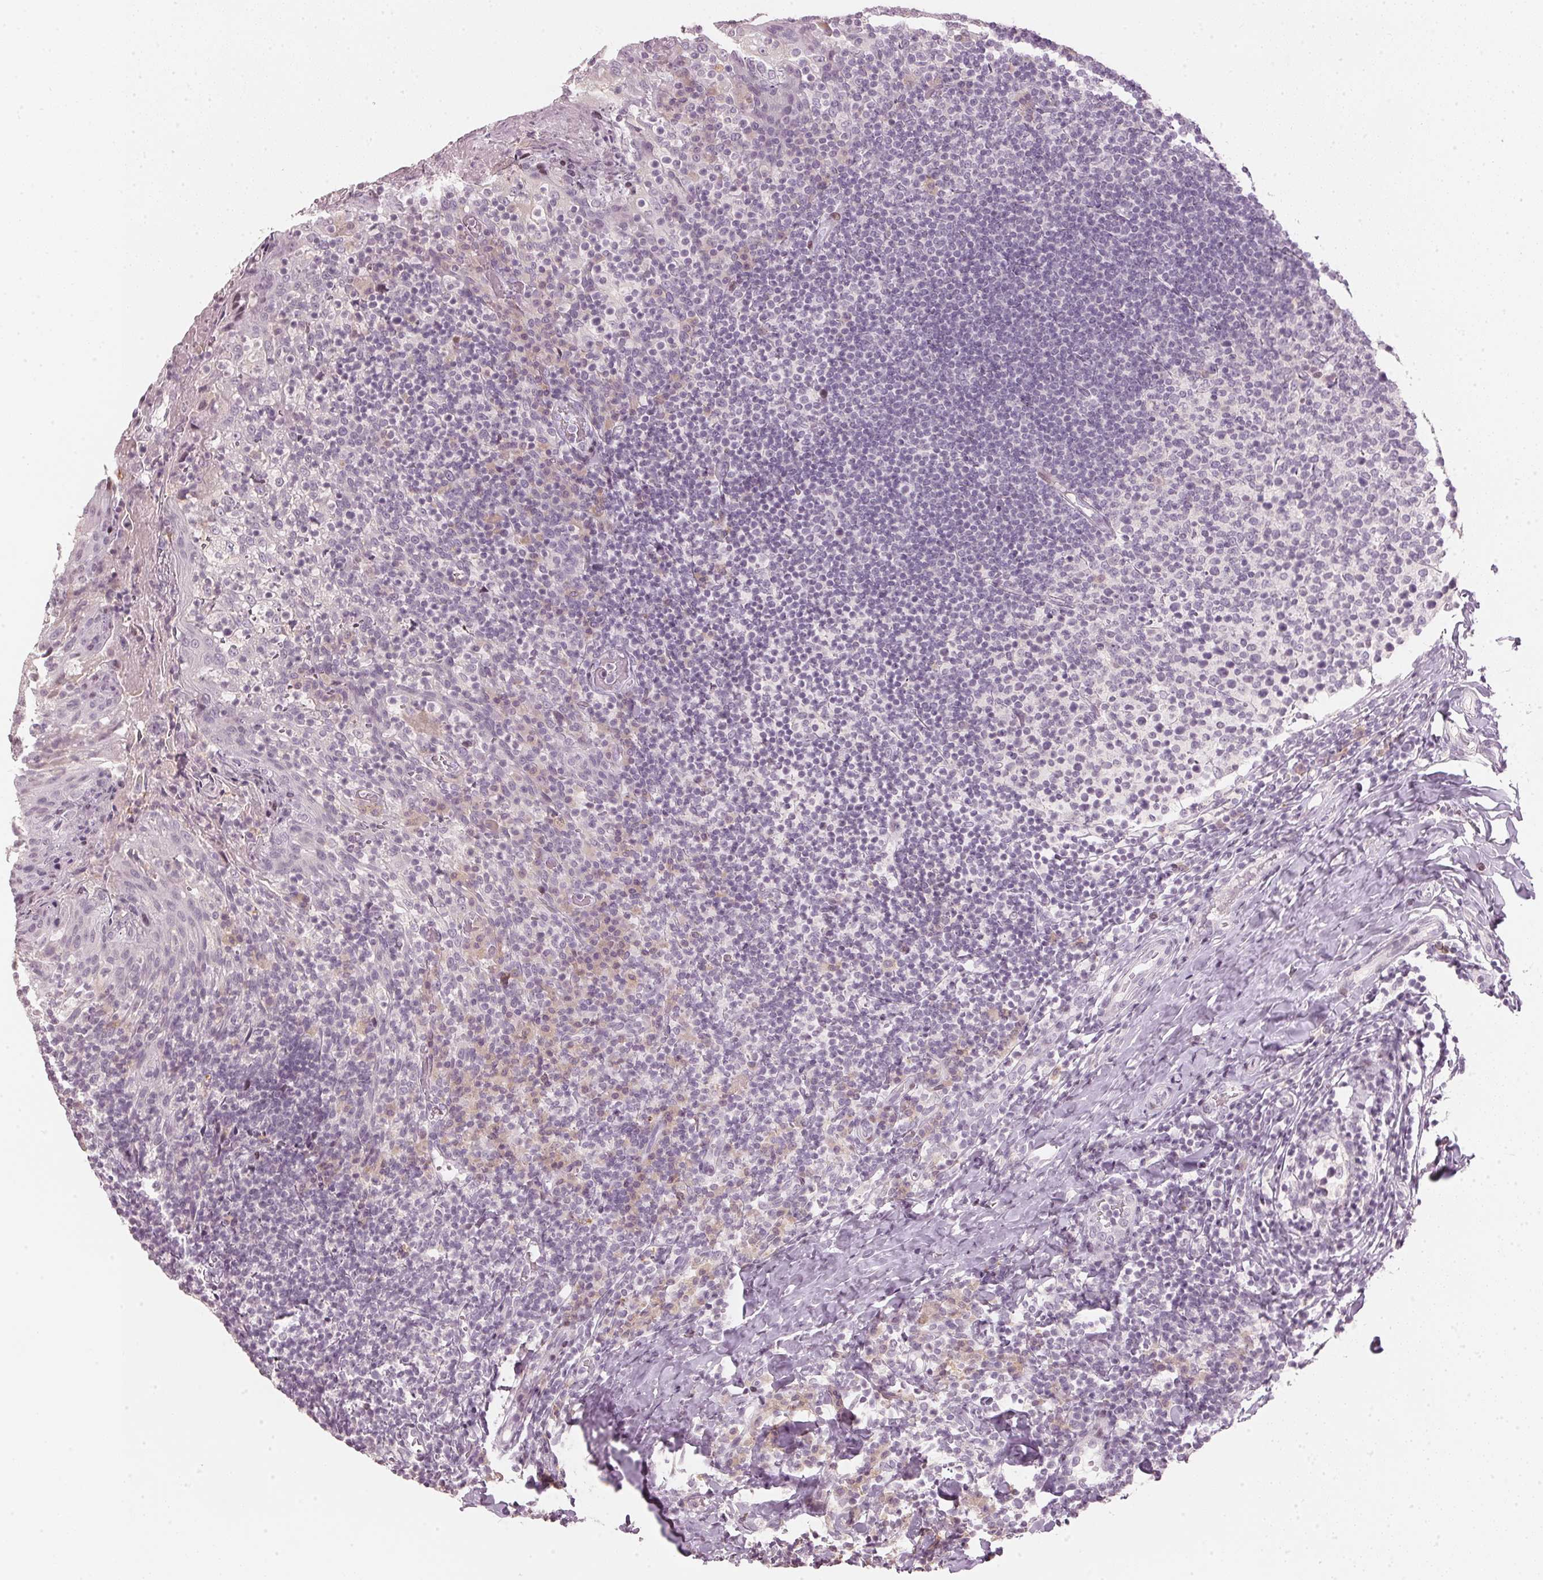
{"staining": {"intensity": "negative", "quantity": "none", "location": "none"}, "tissue": "tonsil", "cell_type": "Germinal center cells", "image_type": "normal", "snomed": [{"axis": "morphology", "description": "Normal tissue, NOS"}, {"axis": "topography", "description": "Tonsil"}], "caption": "Tonsil was stained to show a protein in brown. There is no significant expression in germinal center cells.", "gene": "SFRP4", "patient": {"sex": "female", "age": 10}}